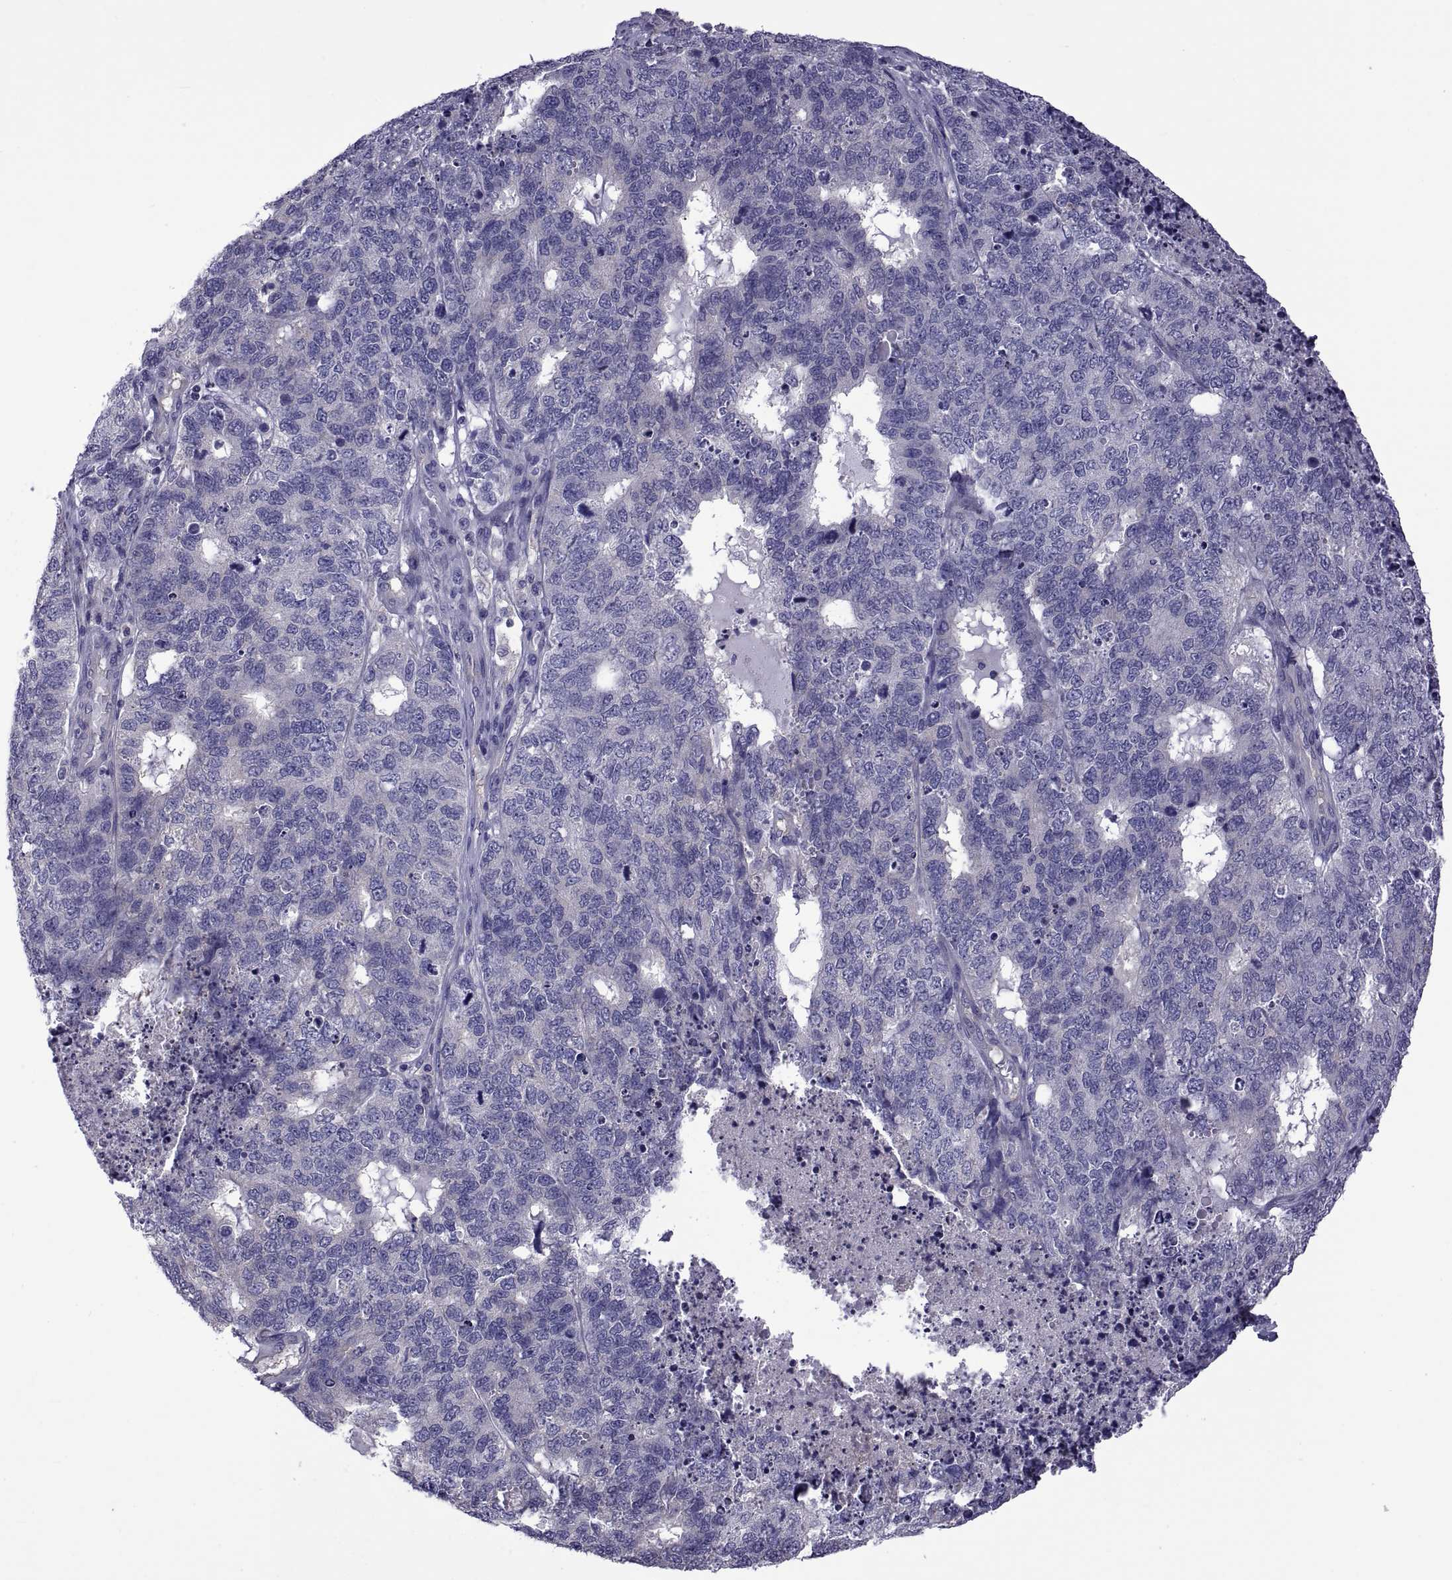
{"staining": {"intensity": "negative", "quantity": "none", "location": "none"}, "tissue": "cervical cancer", "cell_type": "Tumor cells", "image_type": "cancer", "snomed": [{"axis": "morphology", "description": "Squamous cell carcinoma, NOS"}, {"axis": "topography", "description": "Cervix"}], "caption": "IHC image of neoplastic tissue: human cervical cancer (squamous cell carcinoma) stained with DAB (3,3'-diaminobenzidine) reveals no significant protein staining in tumor cells.", "gene": "TMC3", "patient": {"sex": "female", "age": 63}}